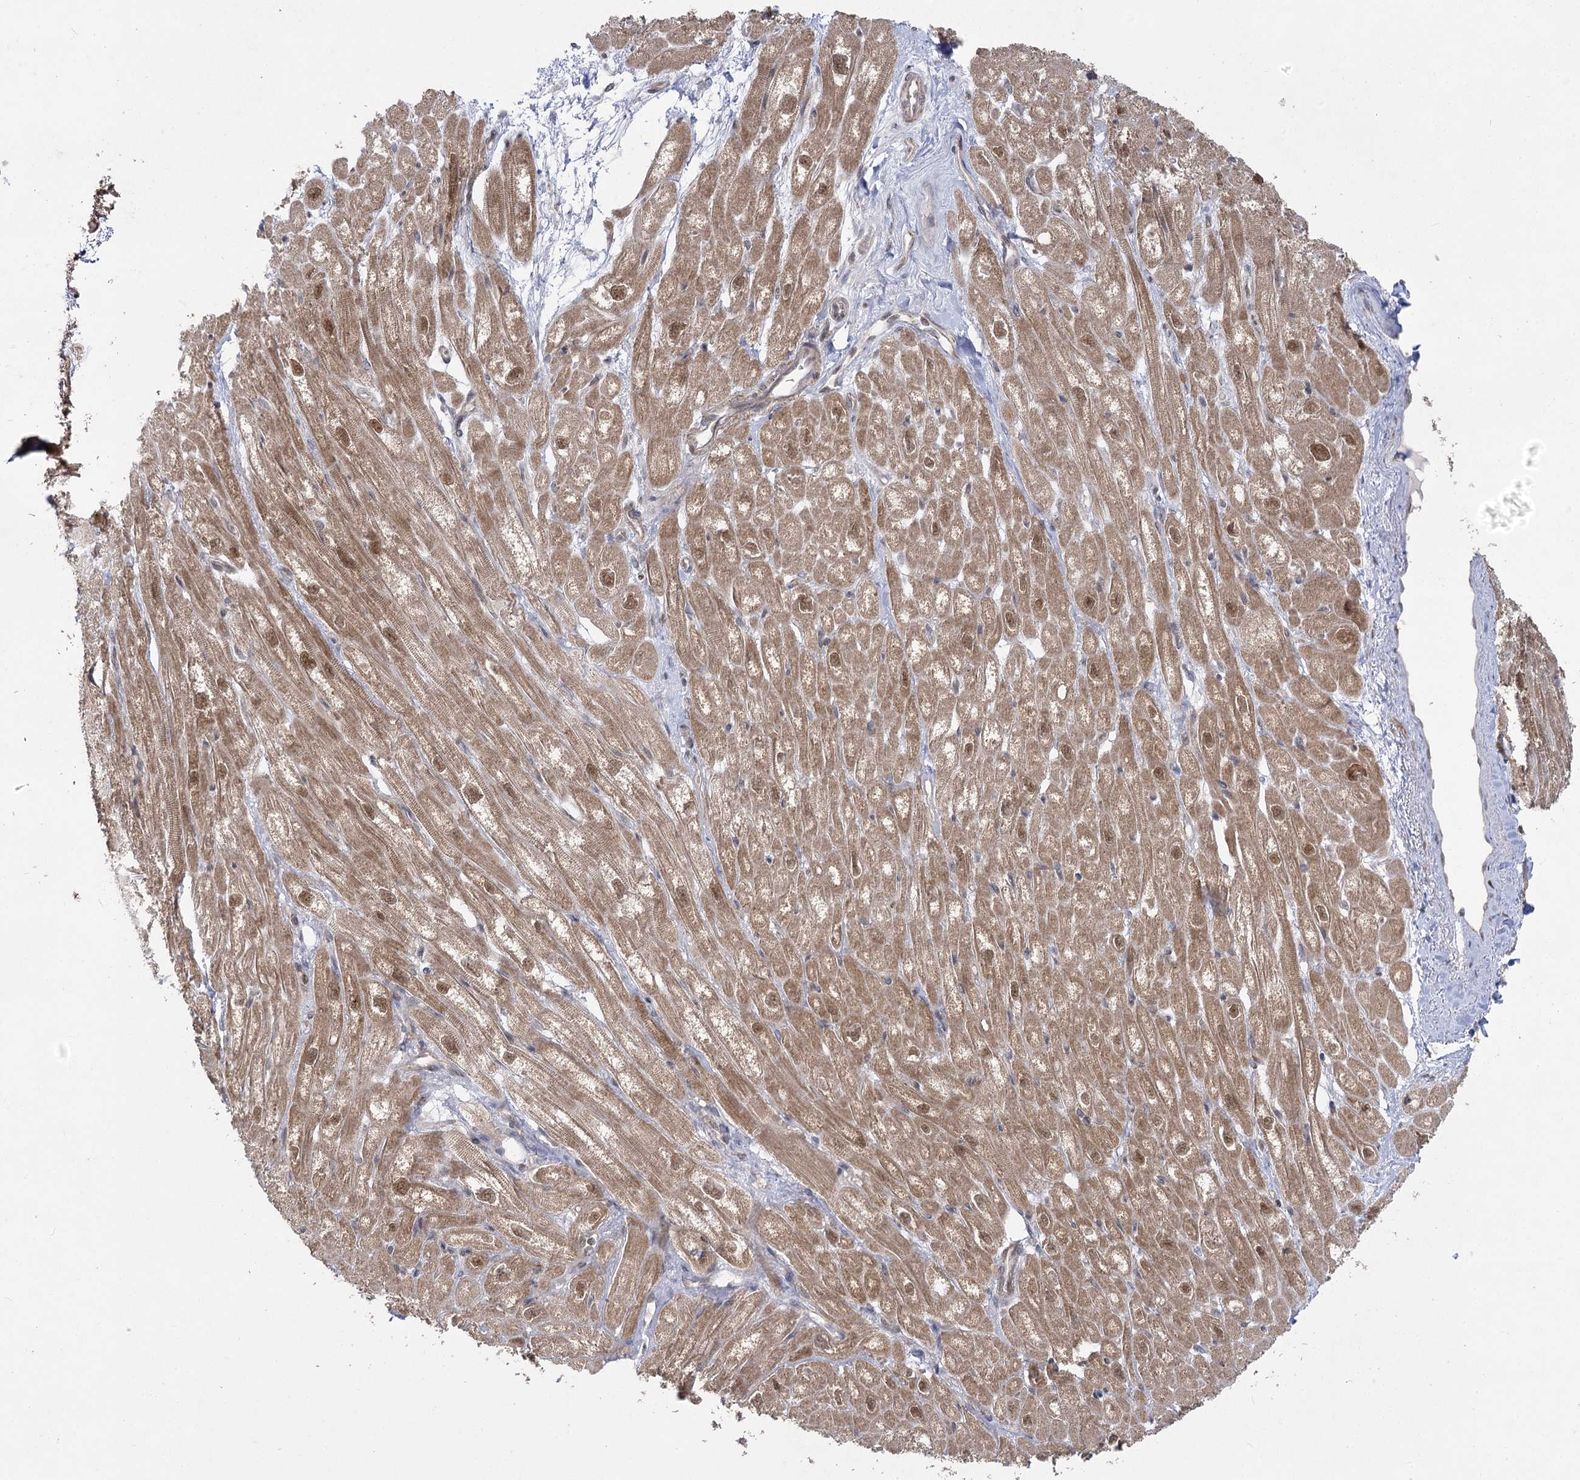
{"staining": {"intensity": "moderate", "quantity": ">75%", "location": "cytoplasmic/membranous,nuclear"}, "tissue": "heart muscle", "cell_type": "Cardiomyocytes", "image_type": "normal", "snomed": [{"axis": "morphology", "description": "Normal tissue, NOS"}, {"axis": "topography", "description": "Heart"}], "caption": "Brown immunohistochemical staining in benign human heart muscle shows moderate cytoplasmic/membranous,nuclear positivity in approximately >75% of cardiomyocytes. The protein of interest is shown in brown color, while the nuclei are stained blue.", "gene": "SLC4A1AP", "patient": {"sex": "male", "age": 50}}